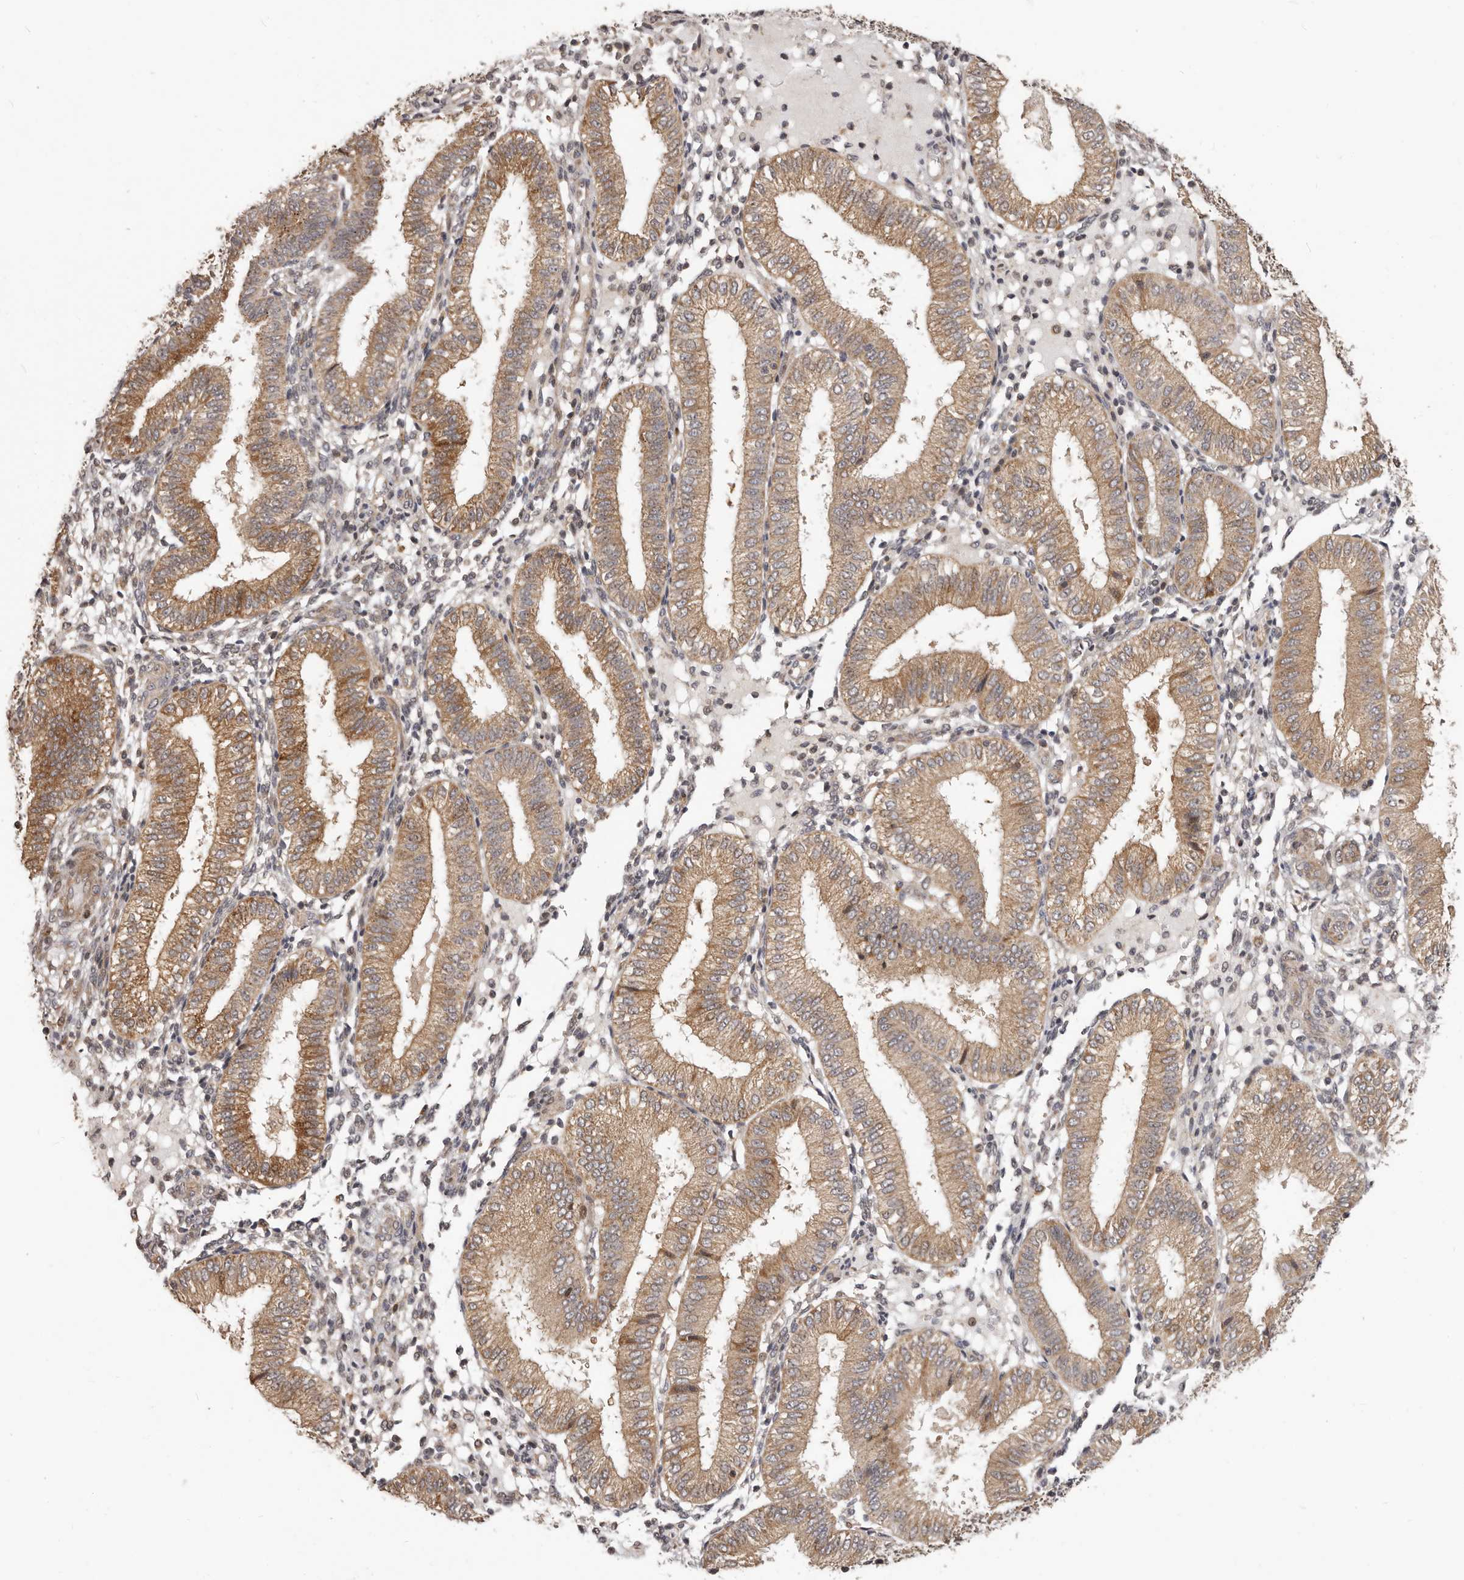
{"staining": {"intensity": "moderate", "quantity": "<25%", "location": "cytoplasmic/membranous"}, "tissue": "endometrium", "cell_type": "Cells in endometrial stroma", "image_type": "normal", "snomed": [{"axis": "morphology", "description": "Normal tissue, NOS"}, {"axis": "topography", "description": "Endometrium"}], "caption": "Cells in endometrial stroma show moderate cytoplasmic/membranous staining in approximately <25% of cells in benign endometrium.", "gene": "RNF187", "patient": {"sex": "female", "age": 39}}